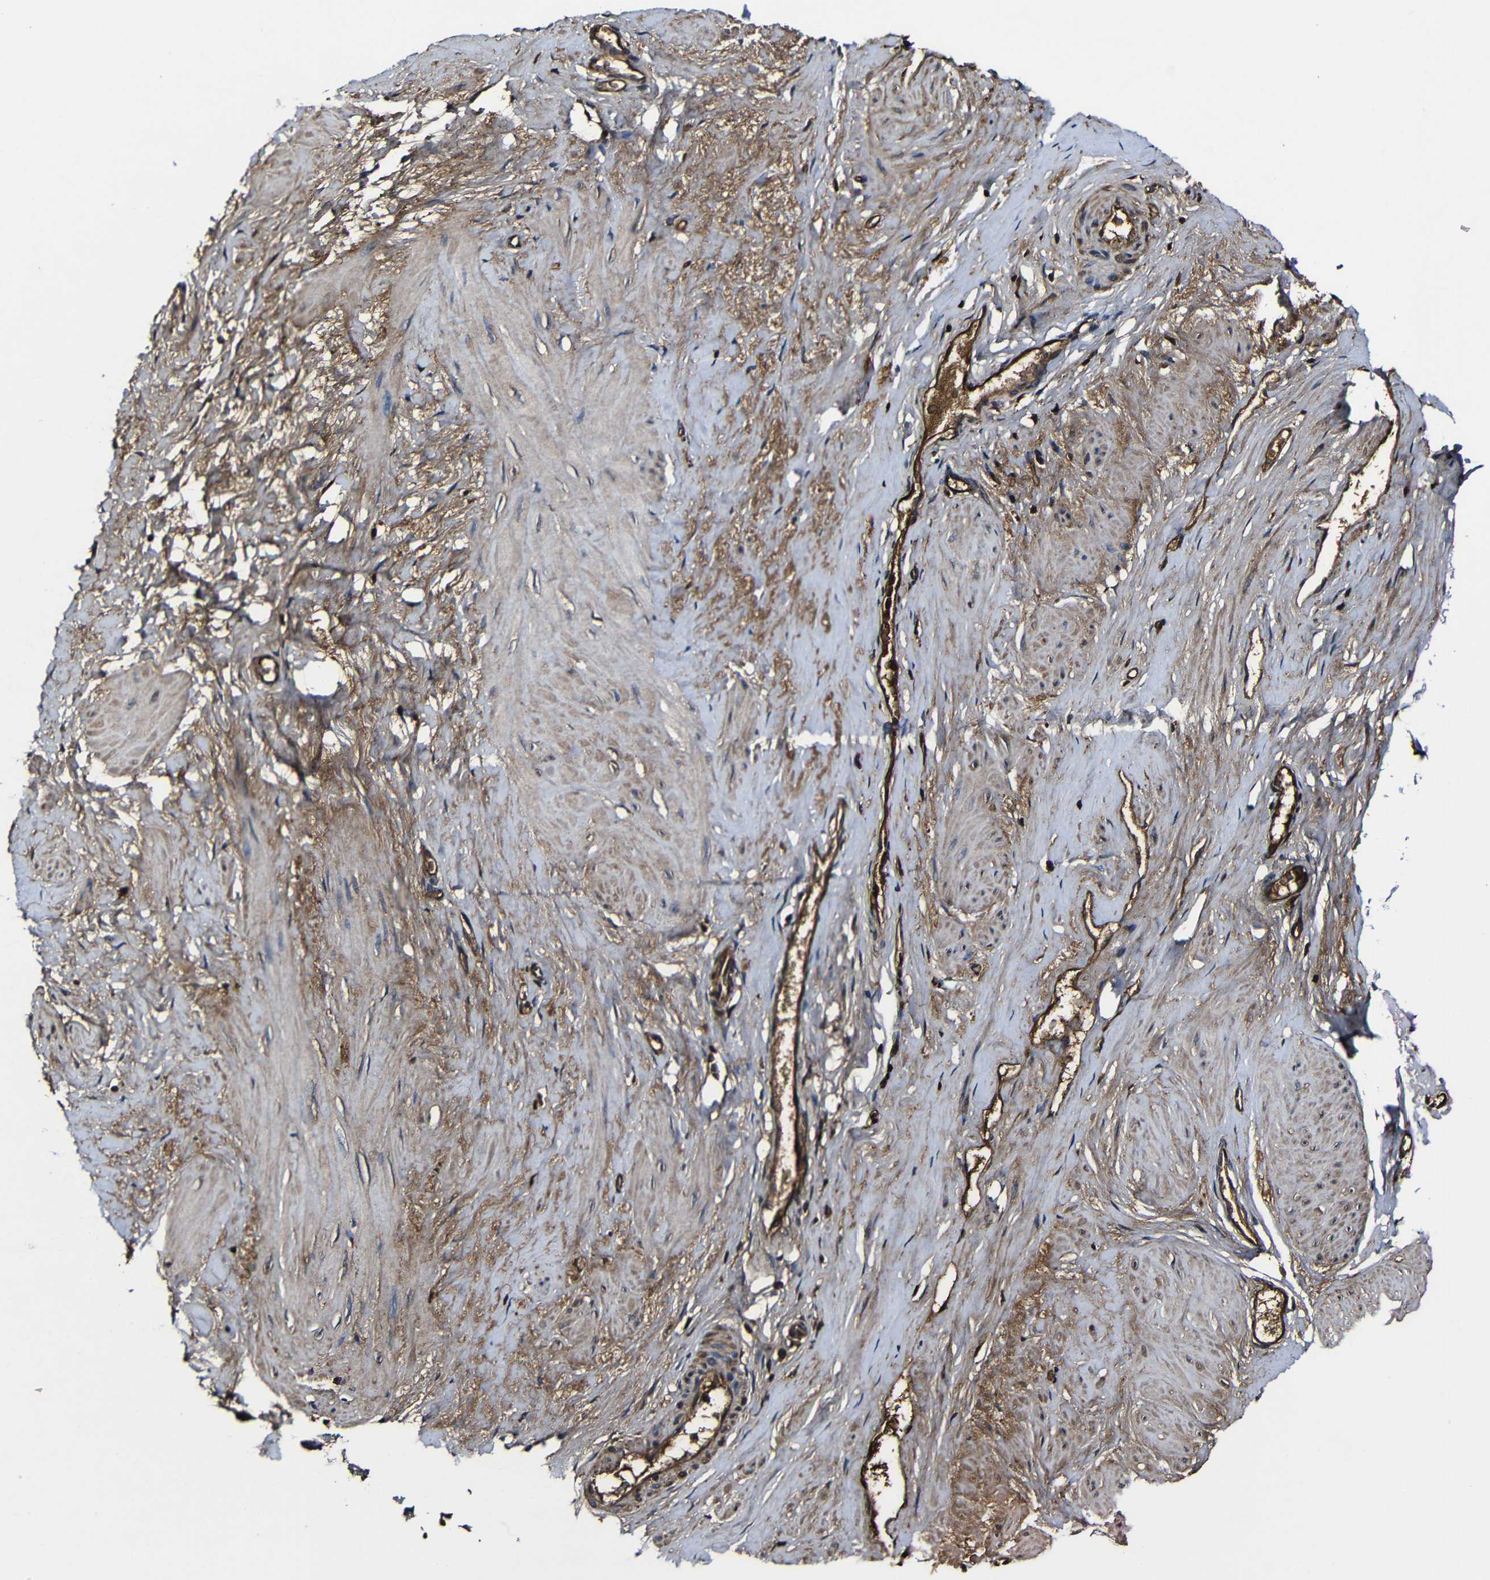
{"staining": {"intensity": "weak", "quantity": "25%-75%", "location": "cytoplasmic/membranous"}, "tissue": "adipose tissue", "cell_type": "Adipocytes", "image_type": "normal", "snomed": [{"axis": "morphology", "description": "Normal tissue, NOS"}, {"axis": "topography", "description": "Soft tissue"}, {"axis": "topography", "description": "Vascular tissue"}], "caption": "Immunohistochemistry (IHC) of benign human adipose tissue reveals low levels of weak cytoplasmic/membranous staining in approximately 25%-75% of adipocytes.", "gene": "MSN", "patient": {"sex": "female", "age": 35}}